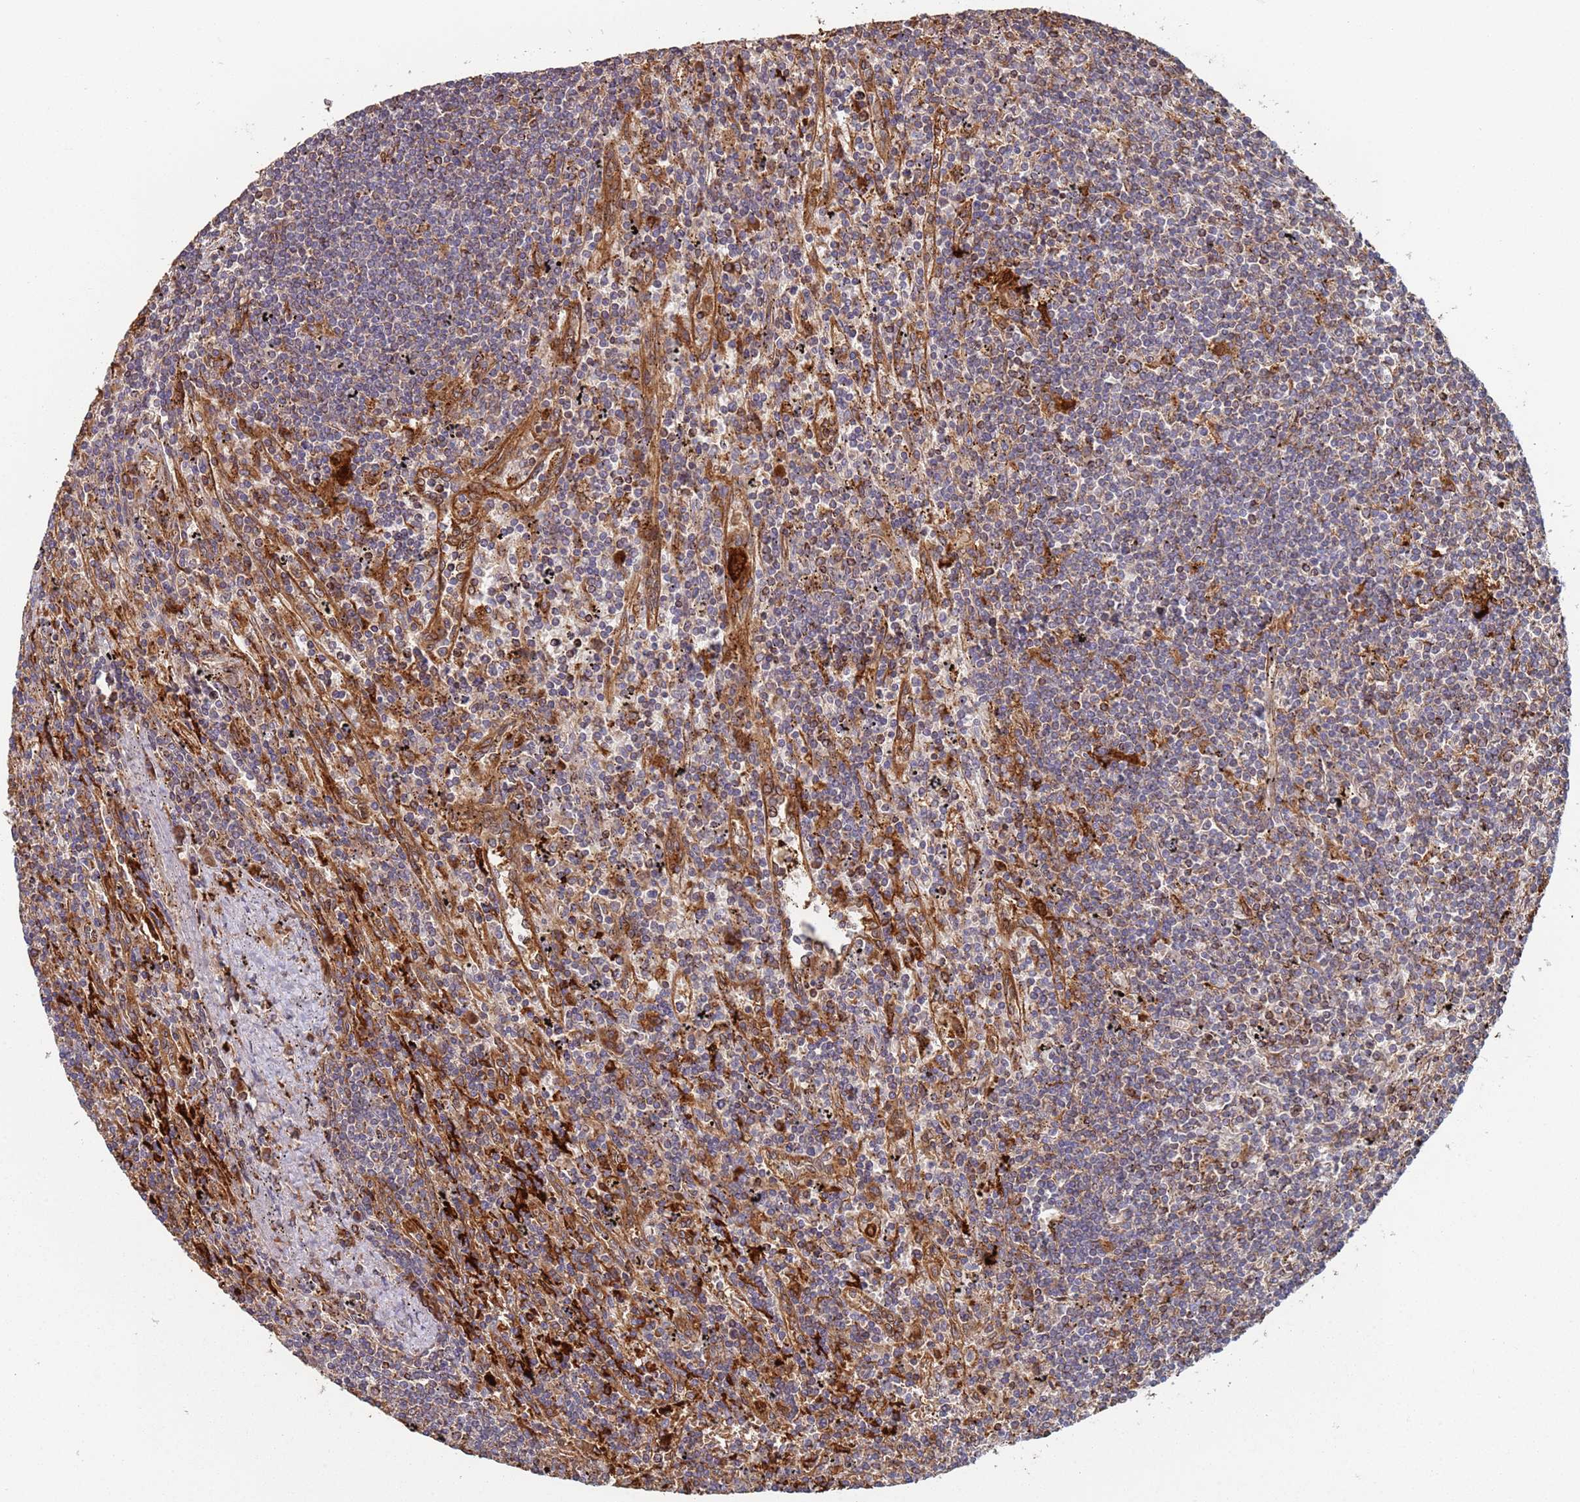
{"staining": {"intensity": "moderate", "quantity": "<25%", "location": "cytoplasmic/membranous"}, "tissue": "lymphoma", "cell_type": "Tumor cells", "image_type": "cancer", "snomed": [{"axis": "morphology", "description": "Malignant lymphoma, non-Hodgkin's type, Low grade"}, {"axis": "topography", "description": "Spleen"}], "caption": "Immunohistochemistry (IHC) image of neoplastic tissue: human lymphoma stained using immunohistochemistry exhibits low levels of moderate protein expression localized specifically in the cytoplasmic/membranous of tumor cells, appearing as a cytoplasmic/membranous brown color.", "gene": "MALRD1", "patient": {"sex": "male", "age": 76}}